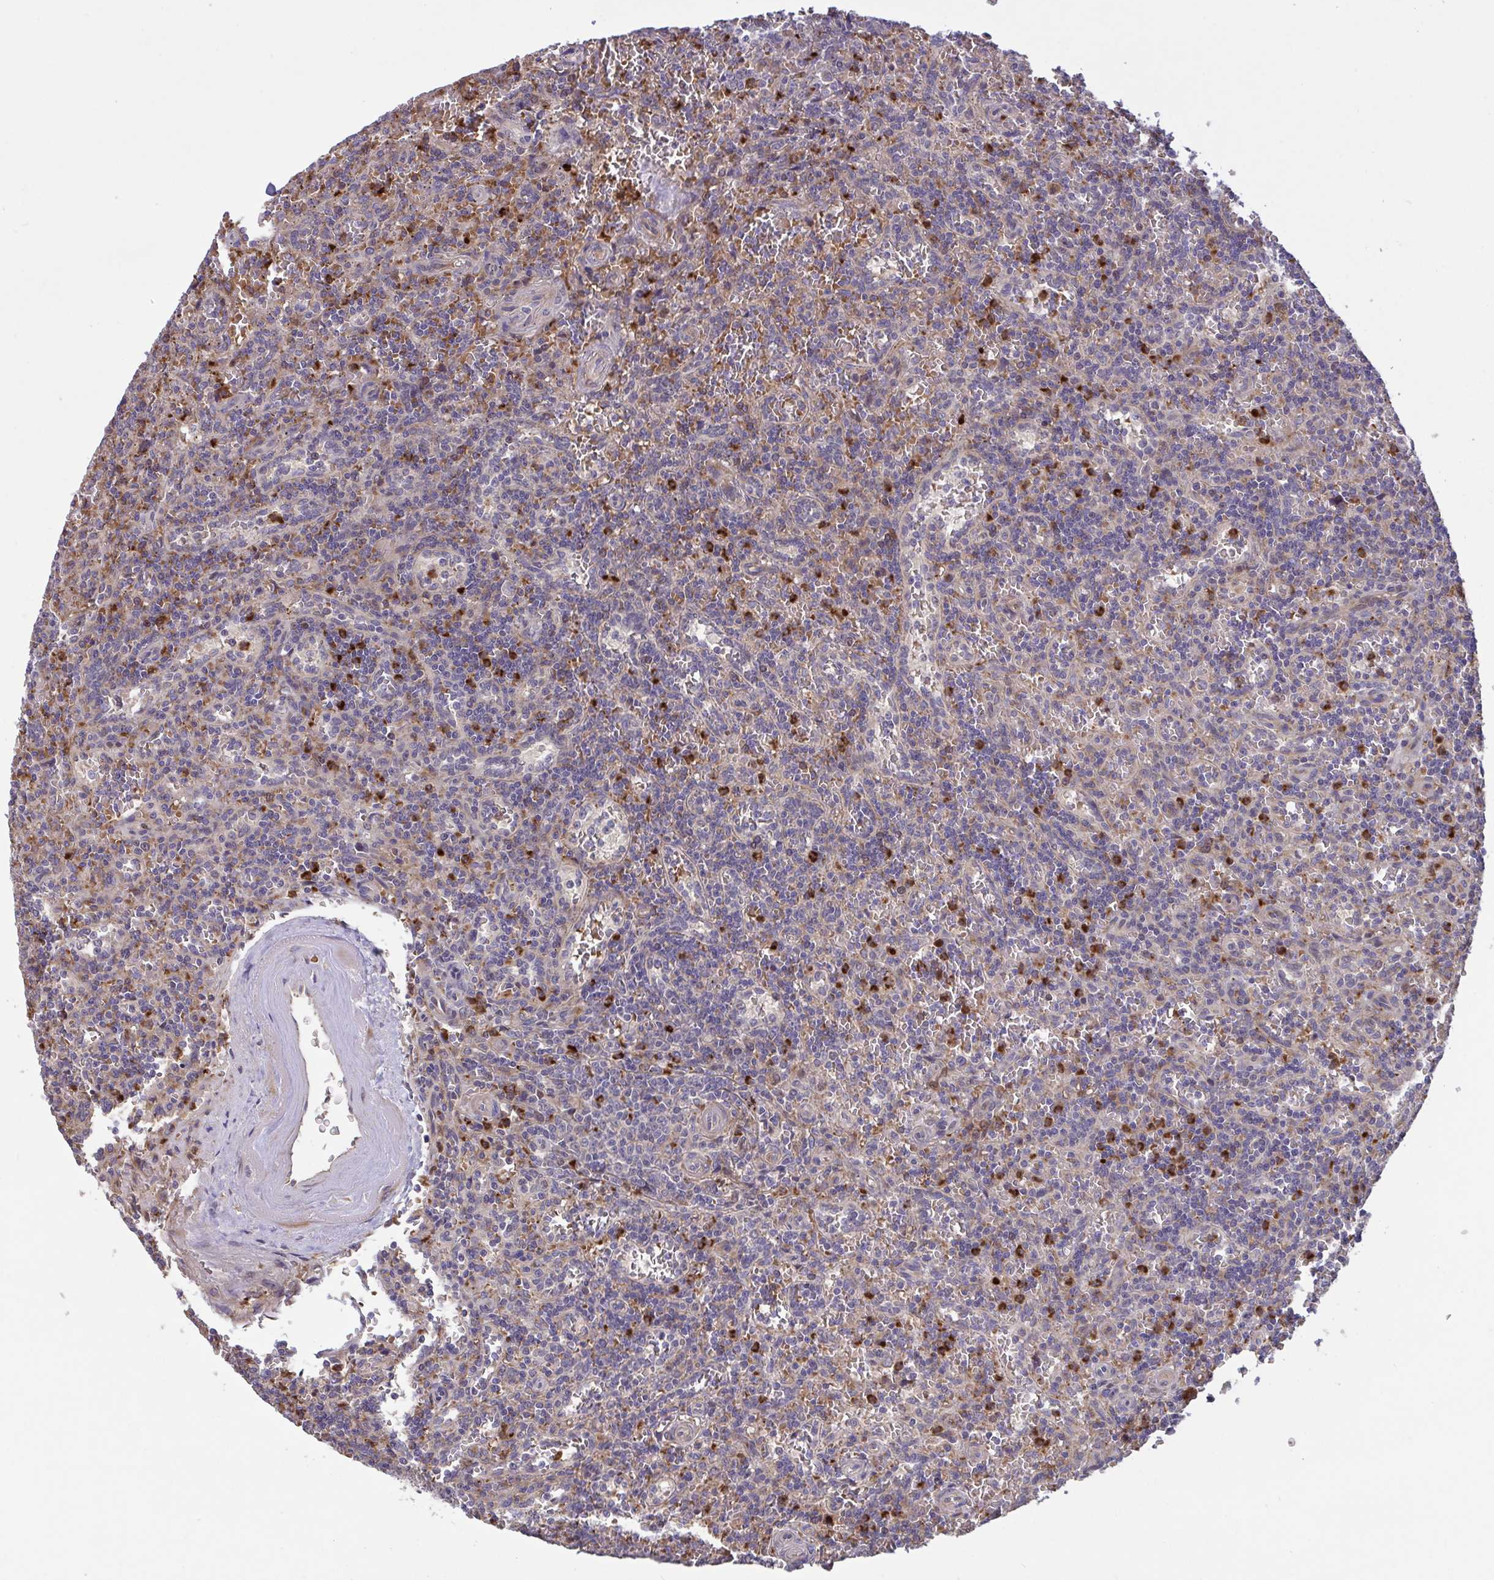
{"staining": {"intensity": "negative", "quantity": "none", "location": "none"}, "tissue": "lymphoma", "cell_type": "Tumor cells", "image_type": "cancer", "snomed": [{"axis": "morphology", "description": "Malignant lymphoma, non-Hodgkin's type, Low grade"}, {"axis": "topography", "description": "Spleen"}], "caption": "IHC of malignant lymphoma, non-Hodgkin's type (low-grade) demonstrates no expression in tumor cells.", "gene": "IL1R1", "patient": {"sex": "male", "age": 73}}